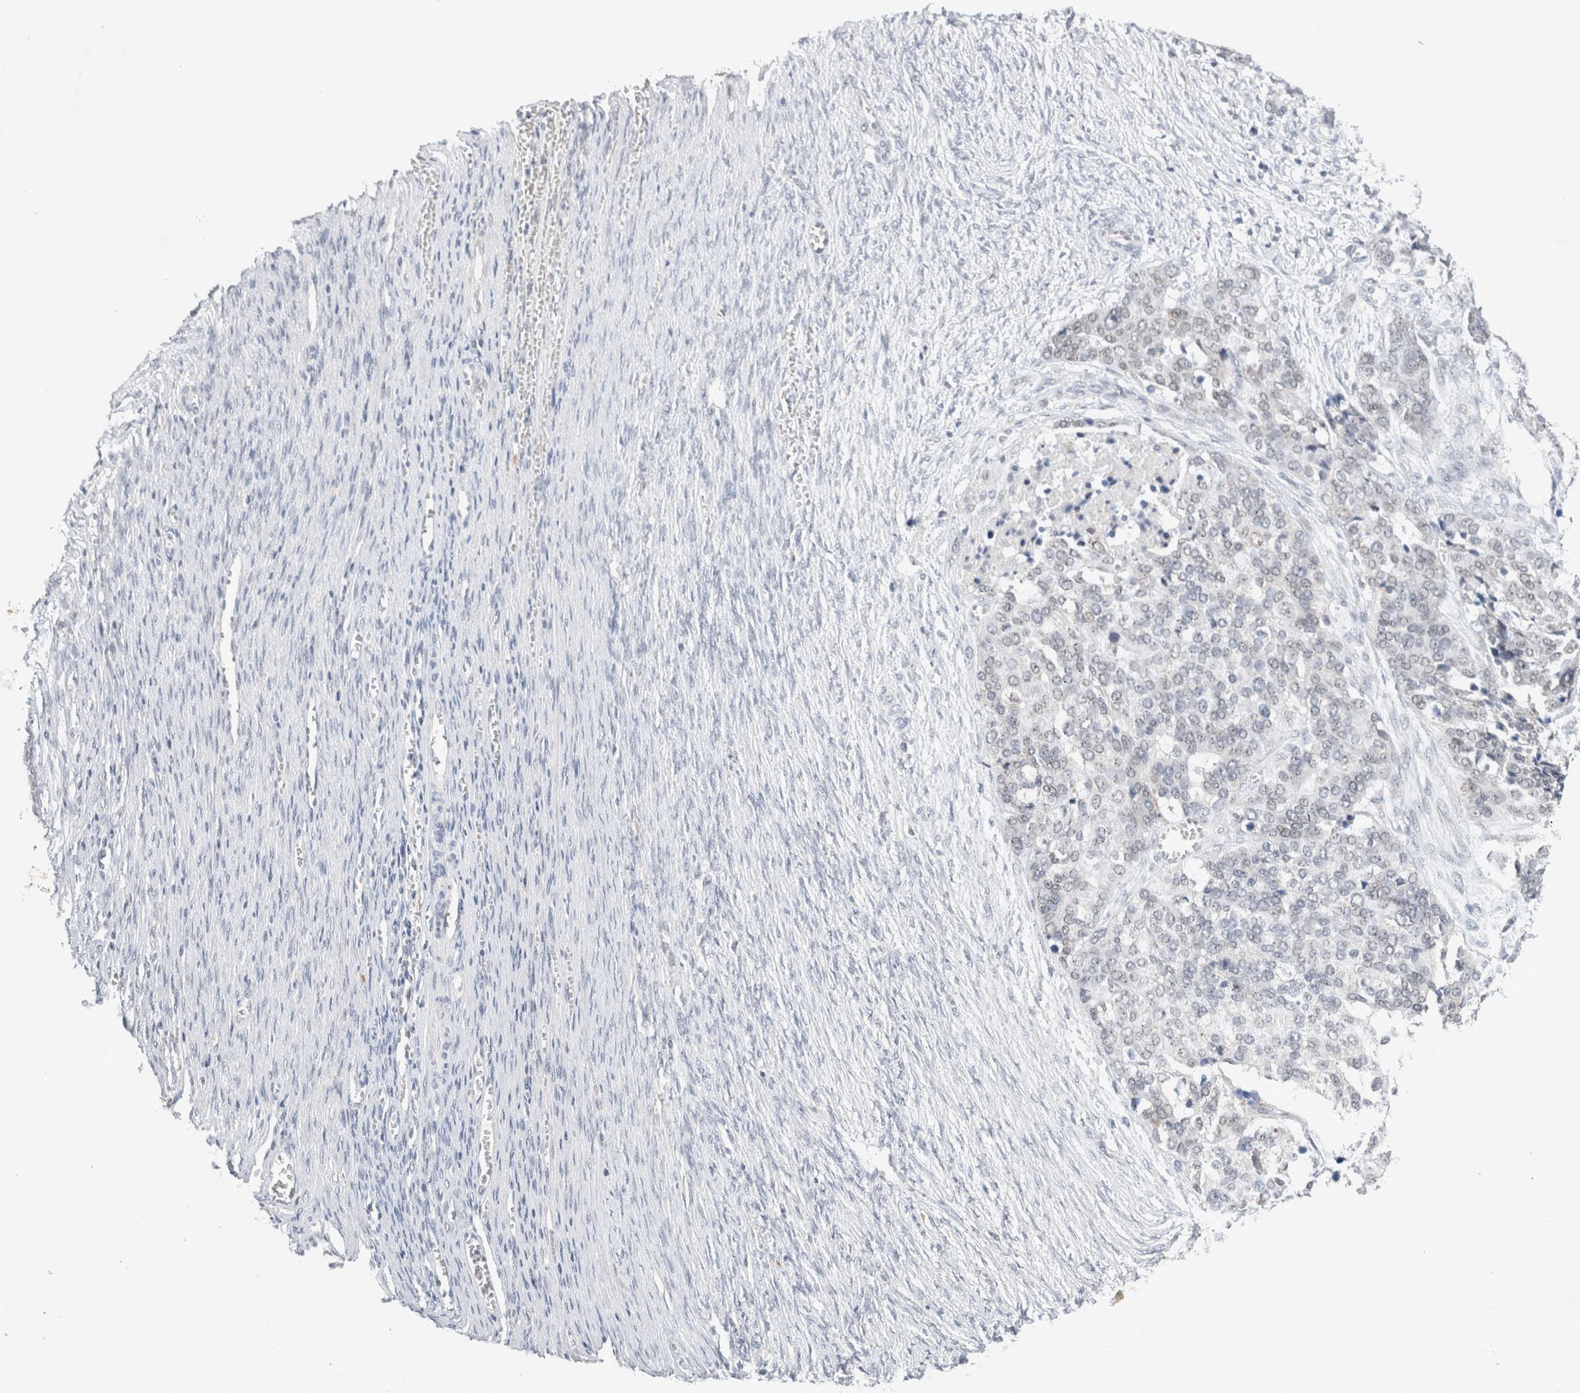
{"staining": {"intensity": "negative", "quantity": "none", "location": "none"}, "tissue": "ovarian cancer", "cell_type": "Tumor cells", "image_type": "cancer", "snomed": [{"axis": "morphology", "description": "Cystadenocarcinoma, serous, NOS"}, {"axis": "topography", "description": "Ovary"}], "caption": "DAB (3,3'-diaminobenzidine) immunohistochemical staining of human ovarian serous cystadenocarcinoma shows no significant positivity in tumor cells. Brightfield microscopy of immunohistochemistry stained with DAB (brown) and hematoxylin (blue), captured at high magnification.", "gene": "SLC22A12", "patient": {"sex": "female", "age": 44}}